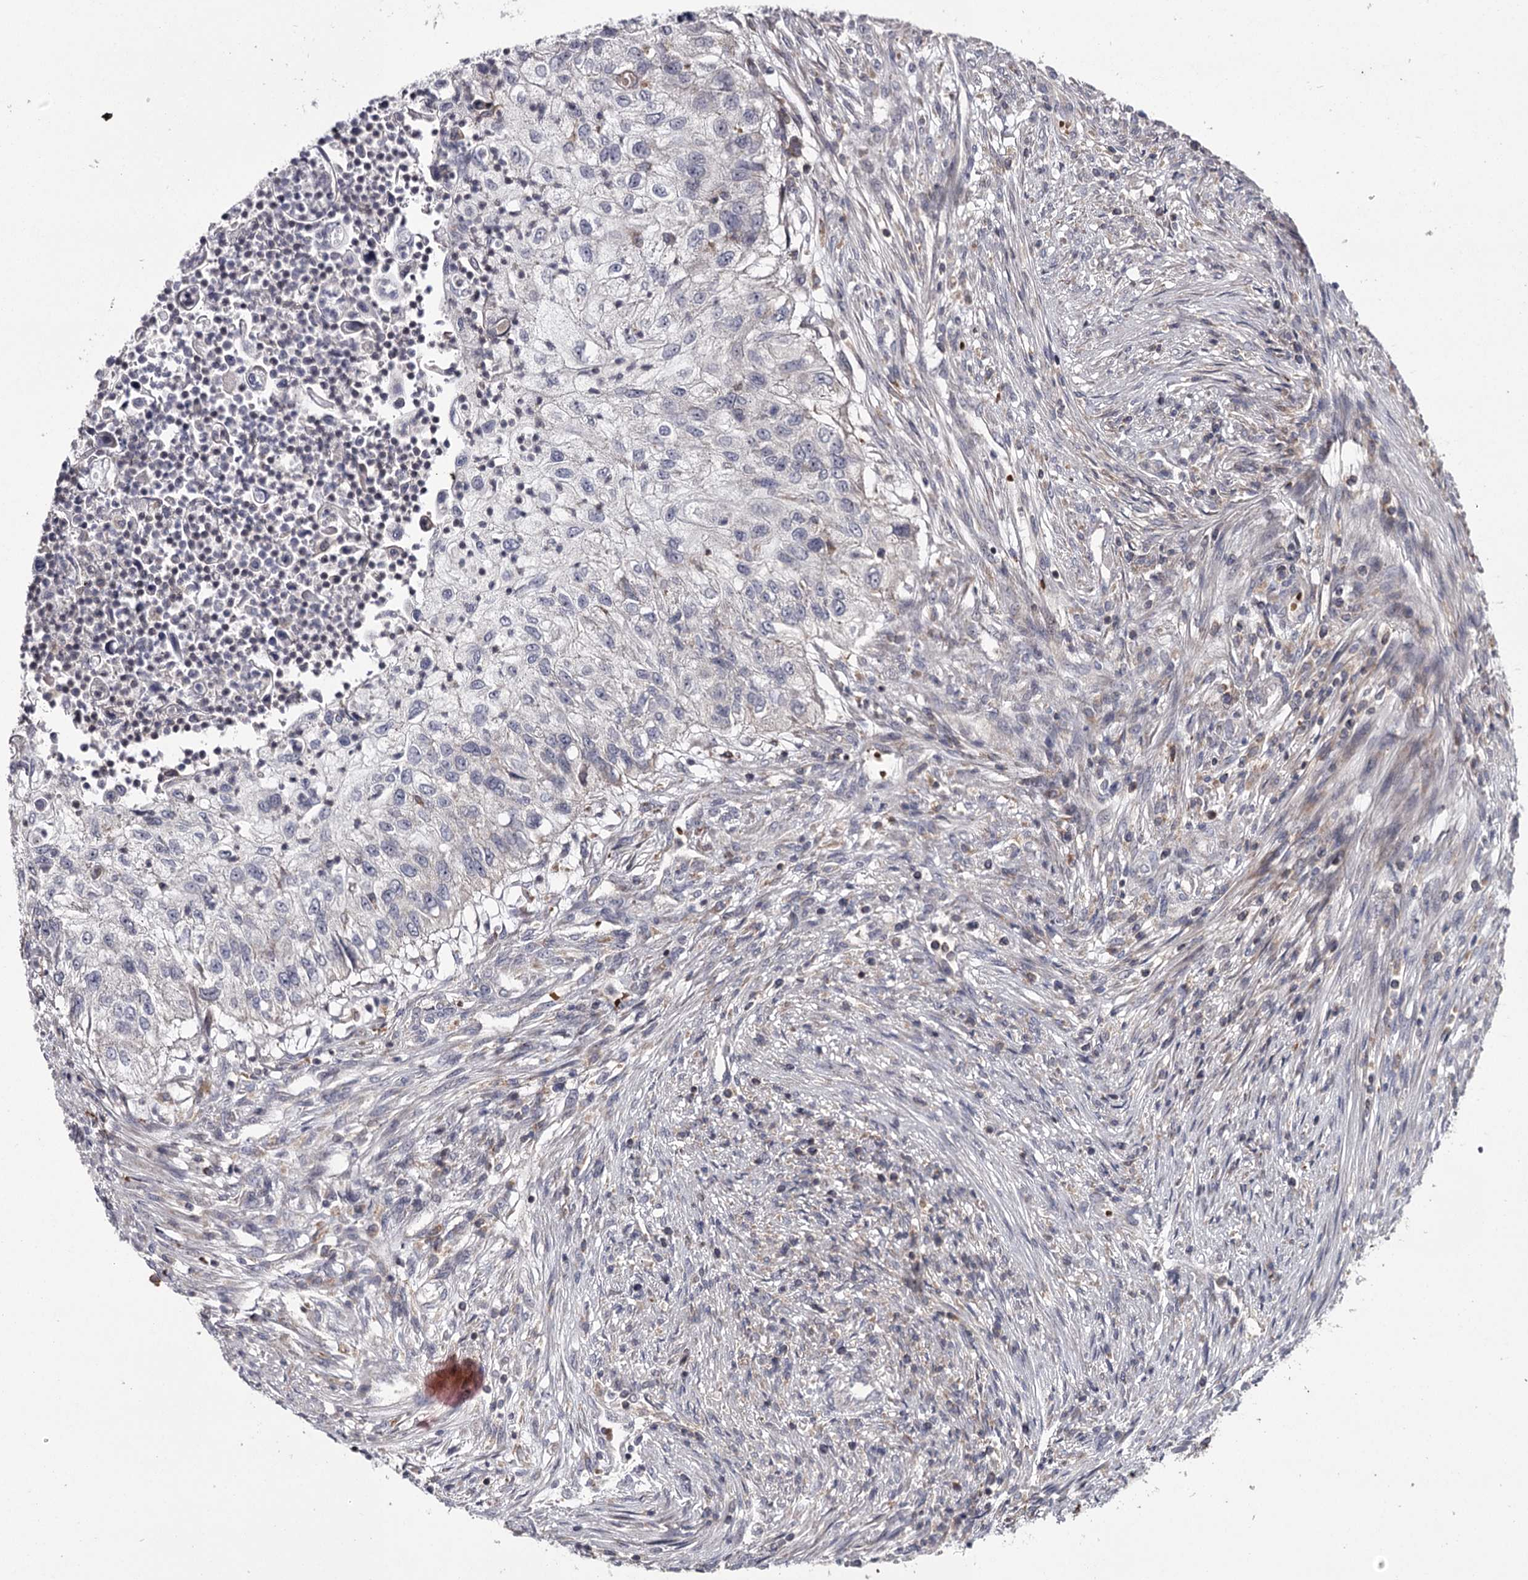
{"staining": {"intensity": "negative", "quantity": "none", "location": "none"}, "tissue": "urothelial cancer", "cell_type": "Tumor cells", "image_type": "cancer", "snomed": [{"axis": "morphology", "description": "Urothelial carcinoma, High grade"}, {"axis": "topography", "description": "Urinary bladder"}], "caption": "There is no significant positivity in tumor cells of urothelial cancer. (Stains: DAB IHC with hematoxylin counter stain, Microscopy: brightfield microscopy at high magnification).", "gene": "RASSF6", "patient": {"sex": "female", "age": 60}}